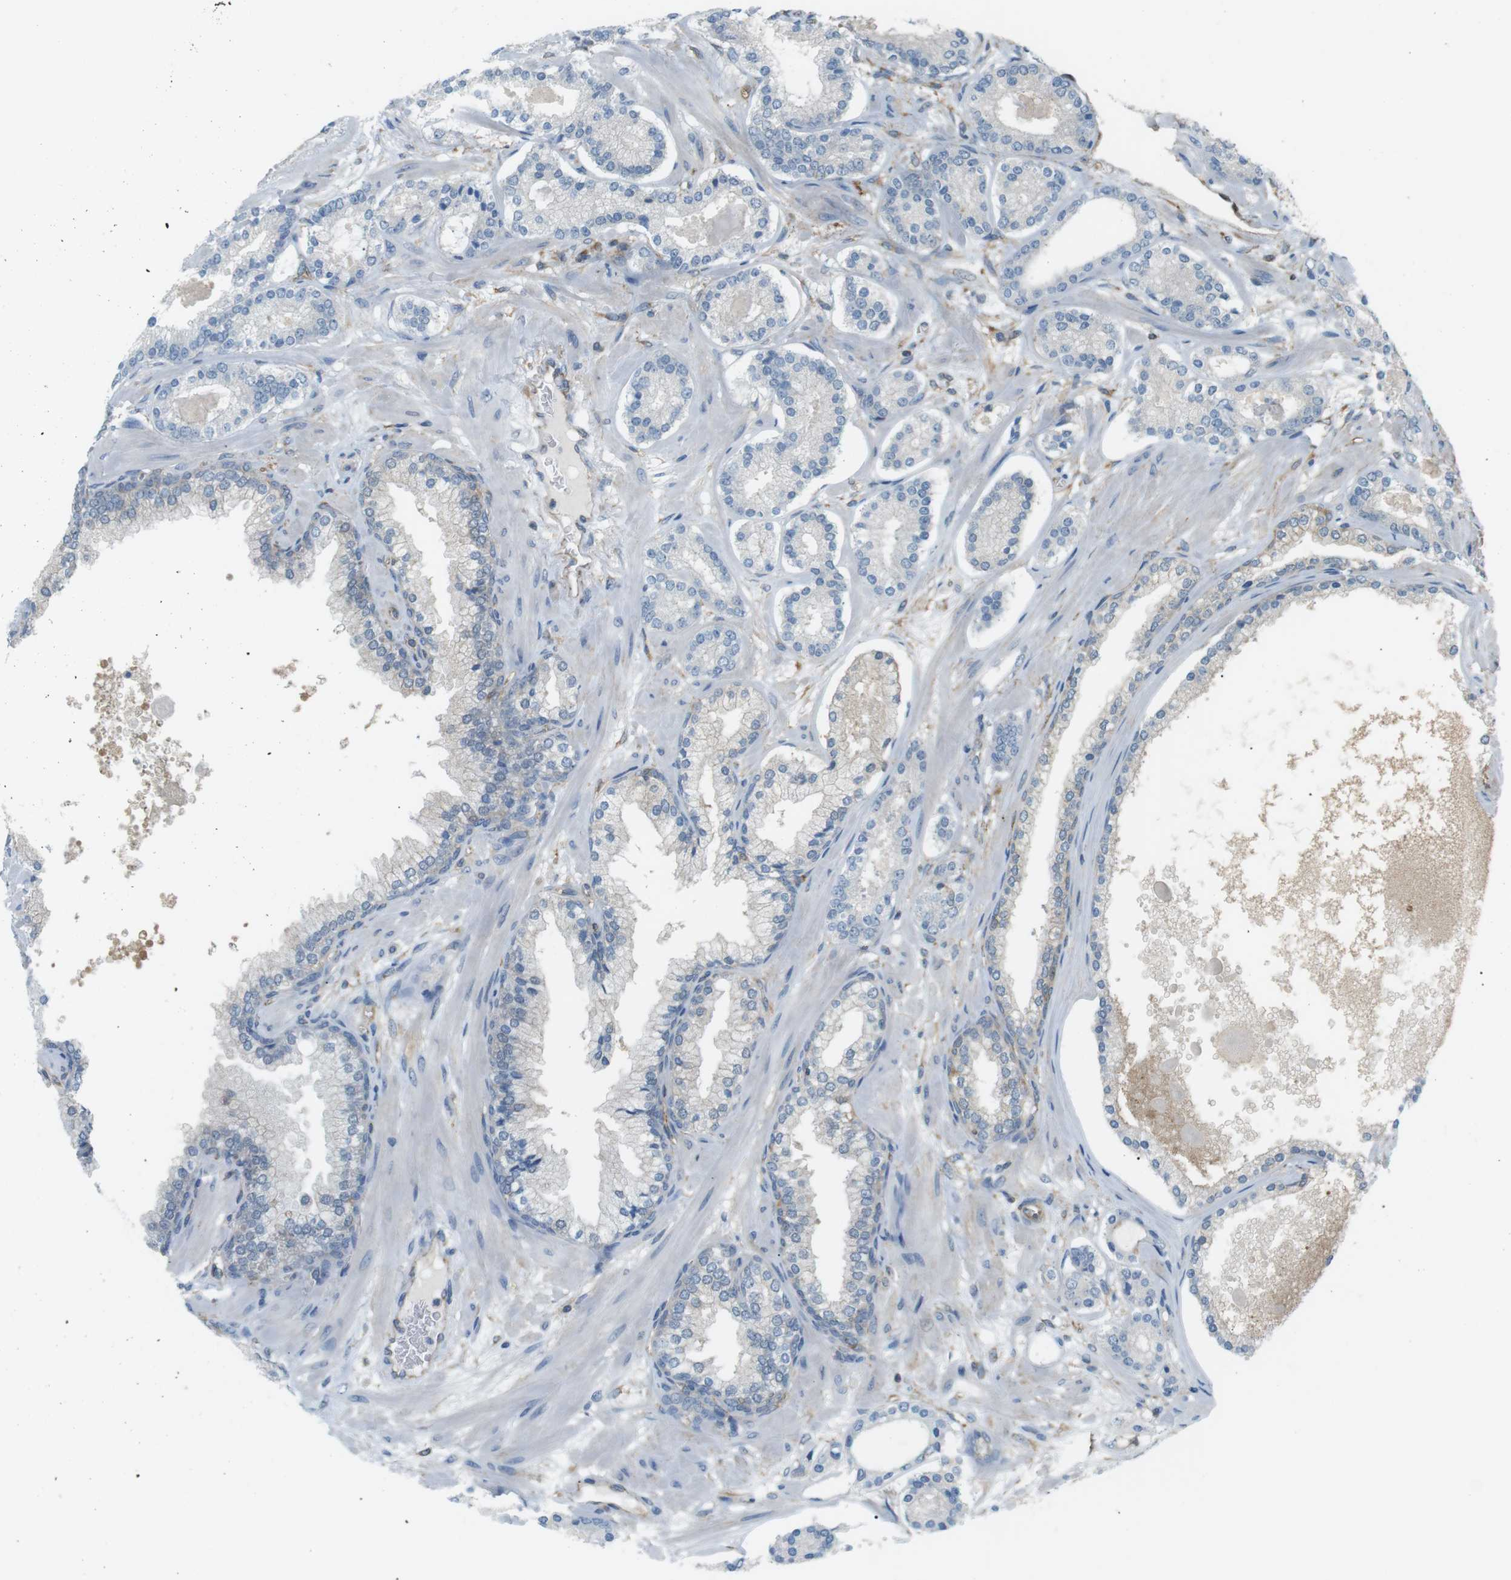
{"staining": {"intensity": "negative", "quantity": "none", "location": "none"}, "tissue": "prostate cancer", "cell_type": "Tumor cells", "image_type": "cancer", "snomed": [{"axis": "morphology", "description": "Adenocarcinoma, Low grade"}, {"axis": "topography", "description": "Prostate"}], "caption": "Tumor cells show no significant staining in prostate adenocarcinoma (low-grade).", "gene": "PEPD", "patient": {"sex": "male", "age": 63}}